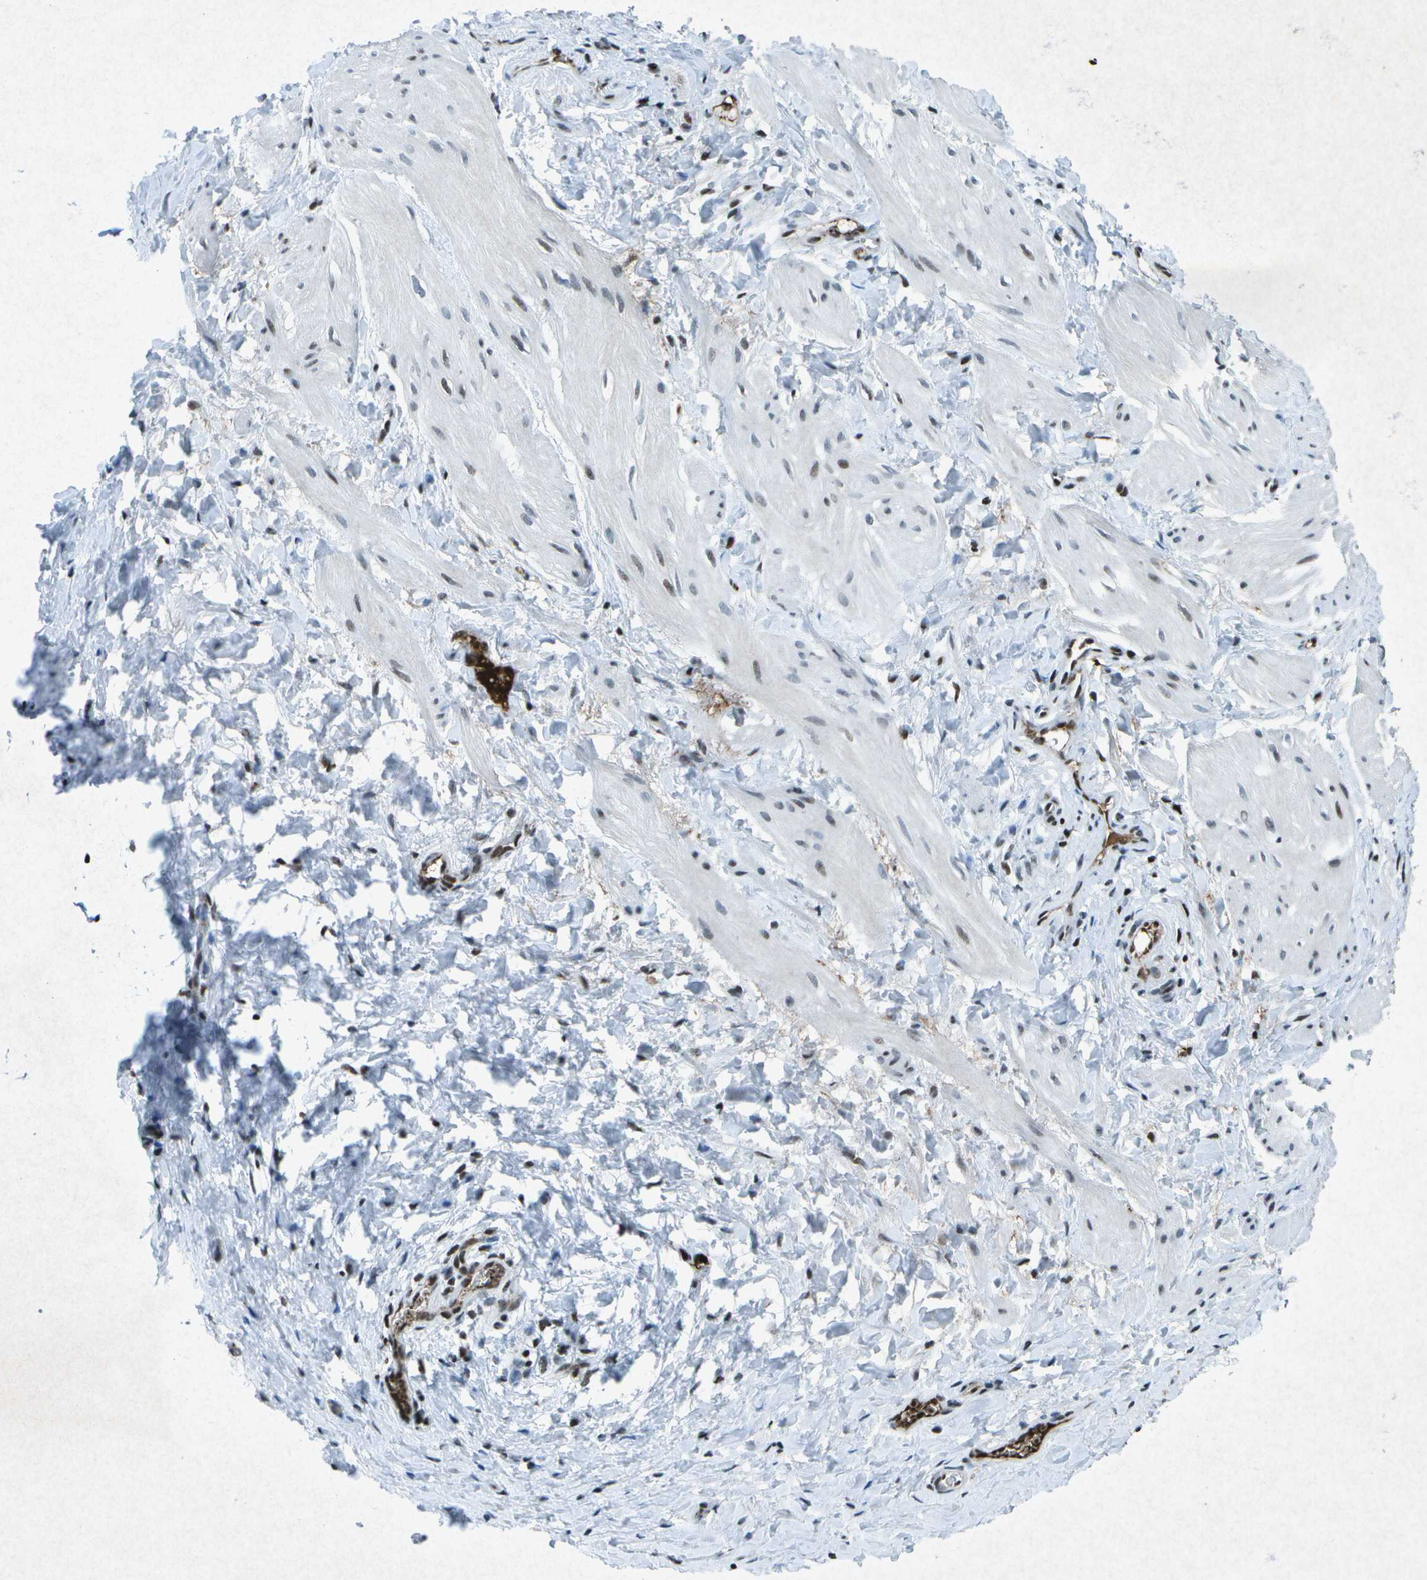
{"staining": {"intensity": "weak", "quantity": "25%-75%", "location": "nuclear"}, "tissue": "smooth muscle", "cell_type": "Smooth muscle cells", "image_type": "normal", "snomed": [{"axis": "morphology", "description": "Normal tissue, NOS"}, {"axis": "topography", "description": "Smooth muscle"}], "caption": "Smooth muscle was stained to show a protein in brown. There is low levels of weak nuclear expression in approximately 25%-75% of smooth muscle cells. The protein is stained brown, and the nuclei are stained in blue (DAB IHC with brightfield microscopy, high magnification).", "gene": "MTA2", "patient": {"sex": "male", "age": 16}}